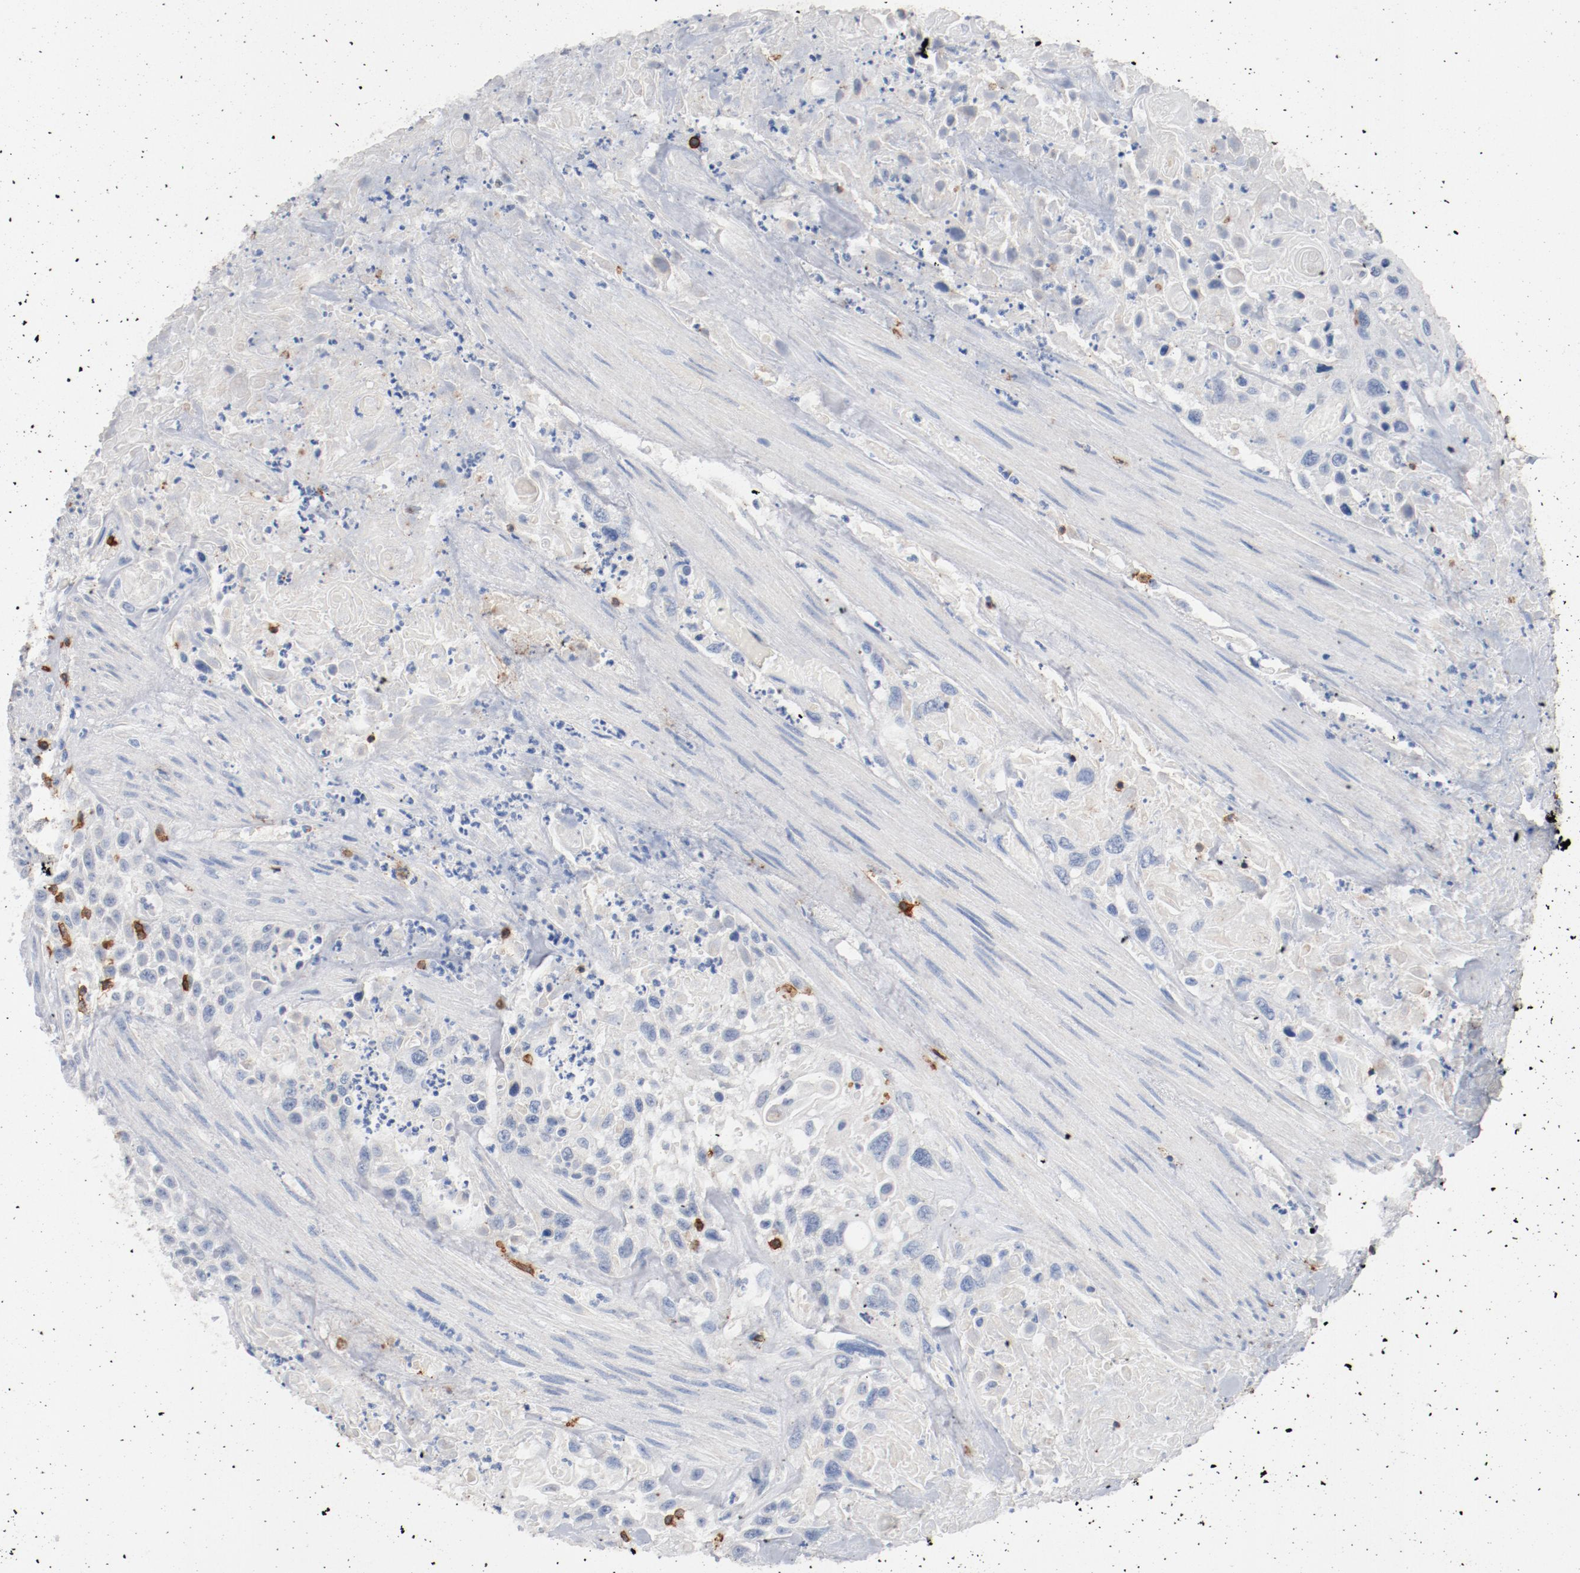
{"staining": {"intensity": "negative", "quantity": "none", "location": "none"}, "tissue": "urothelial cancer", "cell_type": "Tumor cells", "image_type": "cancer", "snomed": [{"axis": "morphology", "description": "Urothelial carcinoma, High grade"}, {"axis": "topography", "description": "Urinary bladder"}], "caption": "Photomicrograph shows no protein positivity in tumor cells of urothelial cancer tissue. Brightfield microscopy of immunohistochemistry (IHC) stained with DAB (3,3'-diaminobenzidine) (brown) and hematoxylin (blue), captured at high magnification.", "gene": "CD247", "patient": {"sex": "female", "age": 84}}